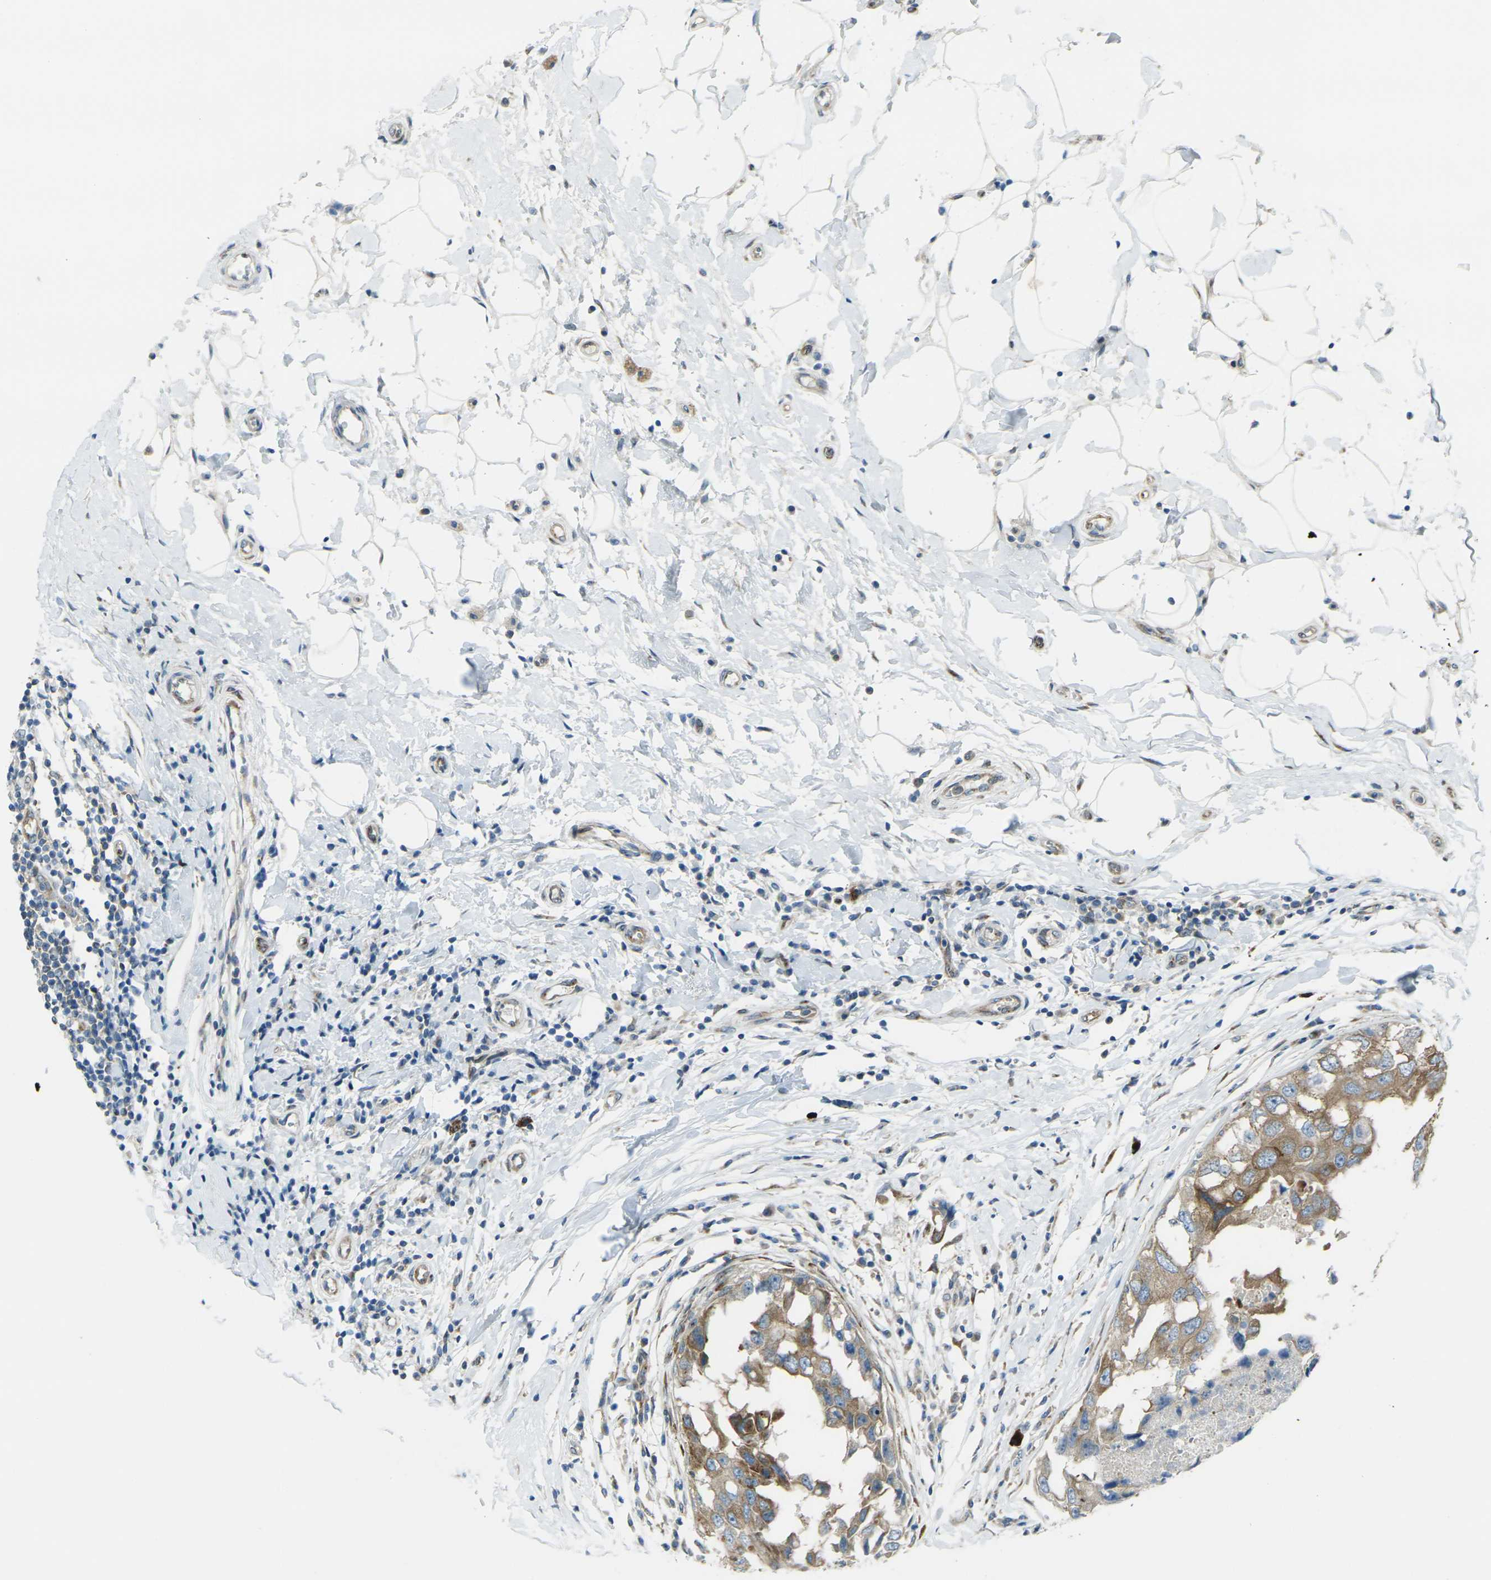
{"staining": {"intensity": "weak", "quantity": ">75%", "location": "cytoplasmic/membranous"}, "tissue": "breast cancer", "cell_type": "Tumor cells", "image_type": "cancer", "snomed": [{"axis": "morphology", "description": "Duct carcinoma"}, {"axis": "topography", "description": "Breast"}], "caption": "Breast infiltrating ductal carcinoma tissue displays weak cytoplasmic/membranous positivity in approximately >75% of tumor cells, visualized by immunohistochemistry. Using DAB (brown) and hematoxylin (blue) stains, captured at high magnification using brightfield microscopy.", "gene": "CELSR2", "patient": {"sex": "female", "age": 27}}